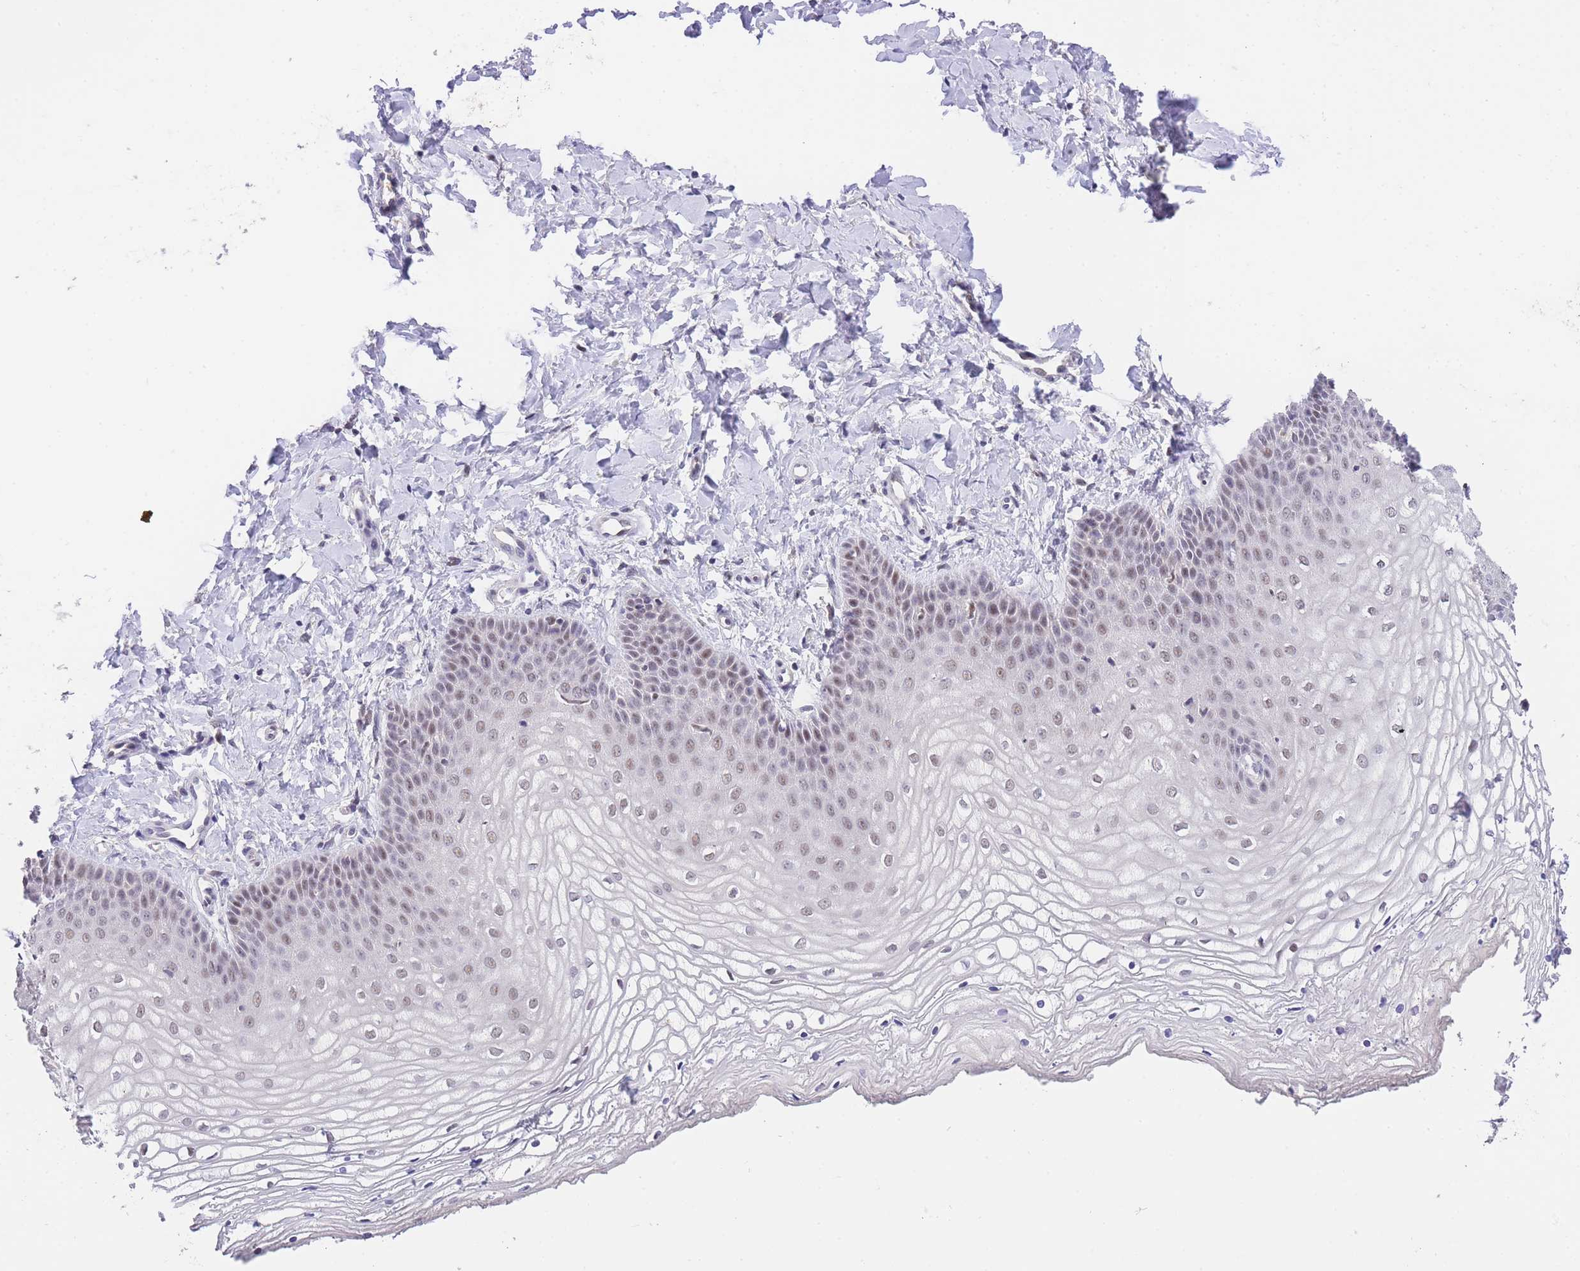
{"staining": {"intensity": "weak", "quantity": "25%-75%", "location": "nuclear"}, "tissue": "vagina", "cell_type": "Squamous epithelial cells", "image_type": "normal", "snomed": [{"axis": "morphology", "description": "Normal tissue, NOS"}, {"axis": "topography", "description": "Vagina"}], "caption": "High-magnification brightfield microscopy of benign vagina stained with DAB (3,3'-diaminobenzidine) (brown) and counterstained with hematoxylin (blue). squamous epithelial cells exhibit weak nuclear expression is seen in about25%-75% of cells.", "gene": "SLC35F2", "patient": {"sex": "female", "age": 68}}